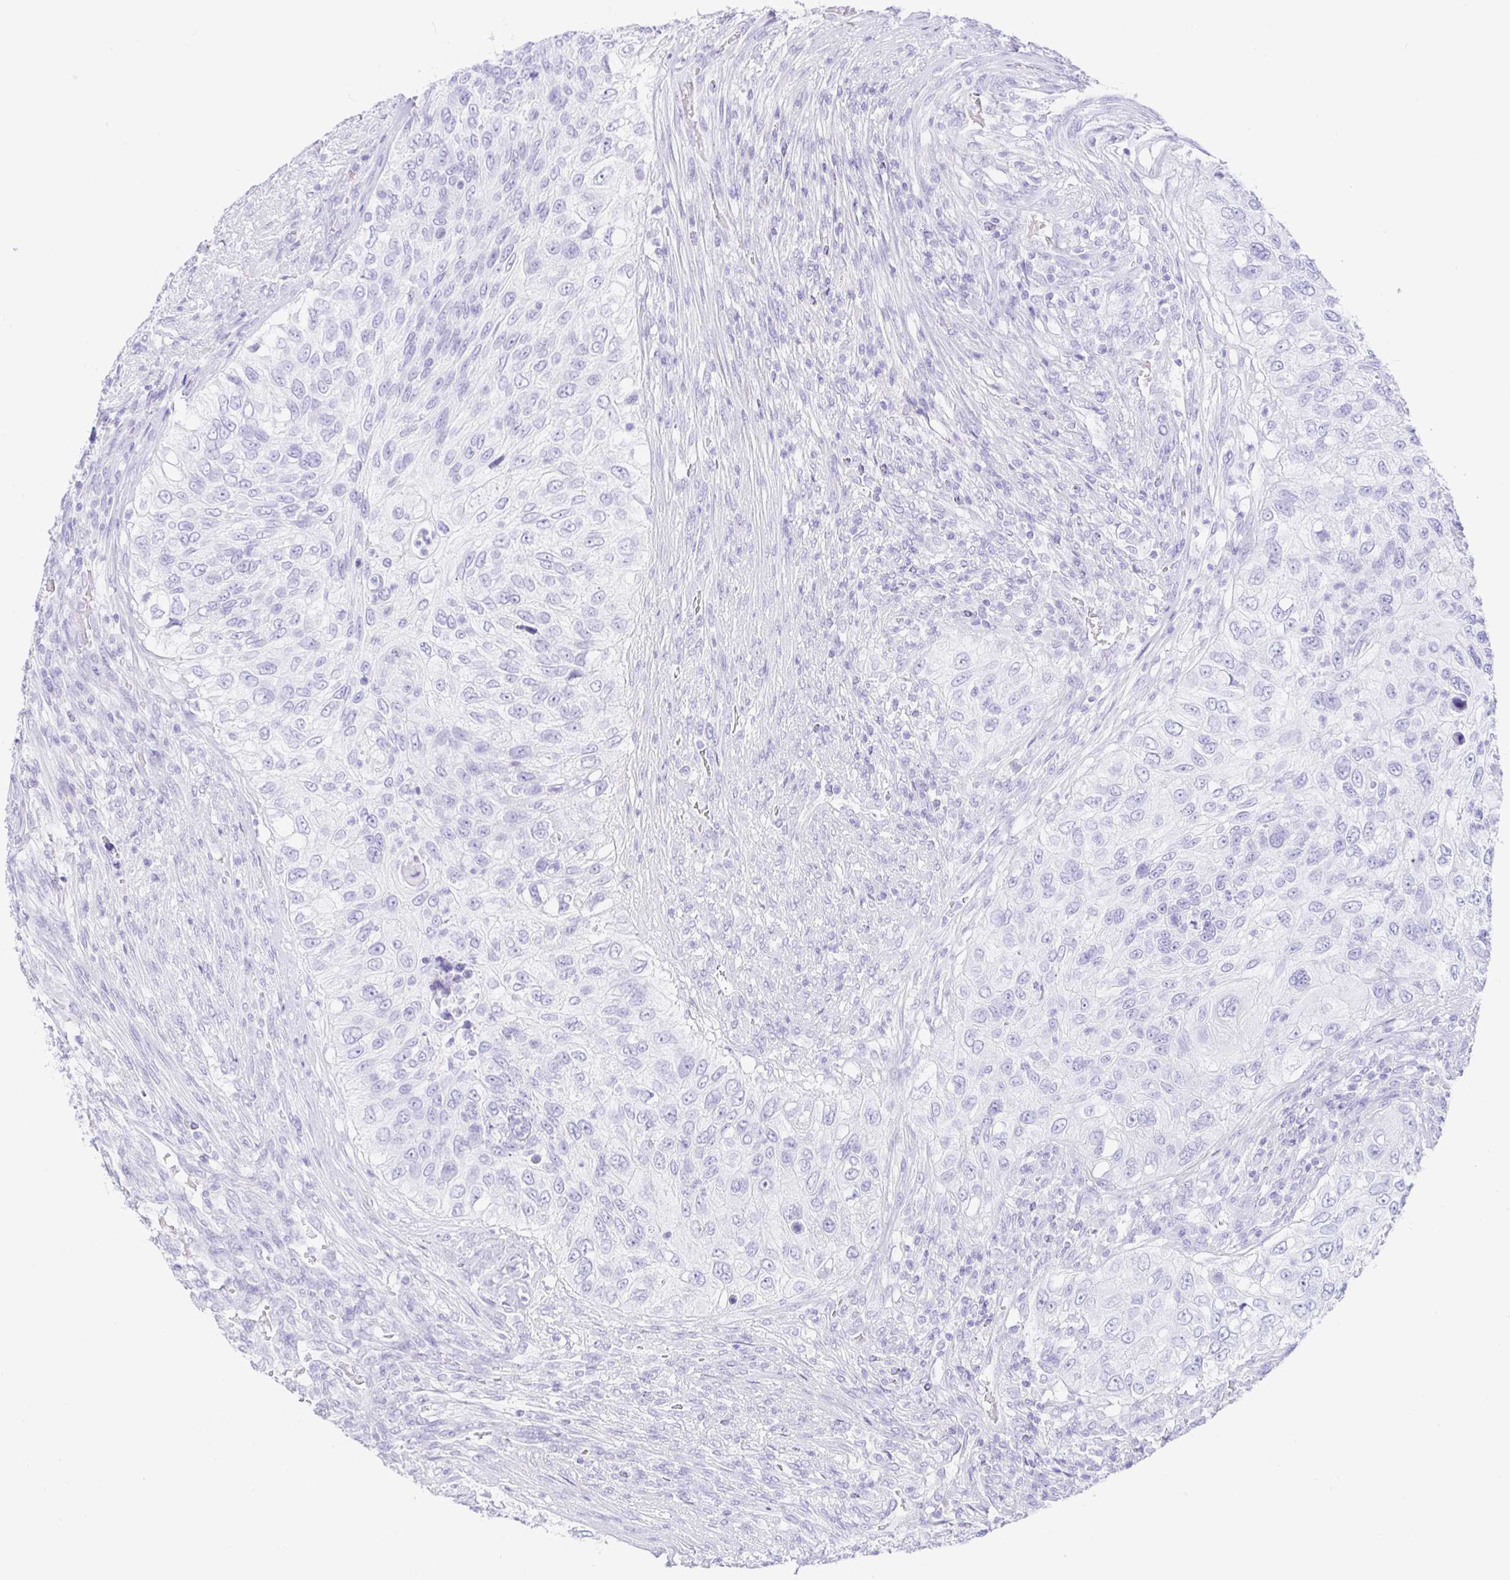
{"staining": {"intensity": "negative", "quantity": "none", "location": "none"}, "tissue": "urothelial cancer", "cell_type": "Tumor cells", "image_type": "cancer", "snomed": [{"axis": "morphology", "description": "Urothelial carcinoma, High grade"}, {"axis": "topography", "description": "Urinary bladder"}], "caption": "IHC image of human urothelial cancer stained for a protein (brown), which exhibits no expression in tumor cells.", "gene": "PAX8", "patient": {"sex": "female", "age": 60}}